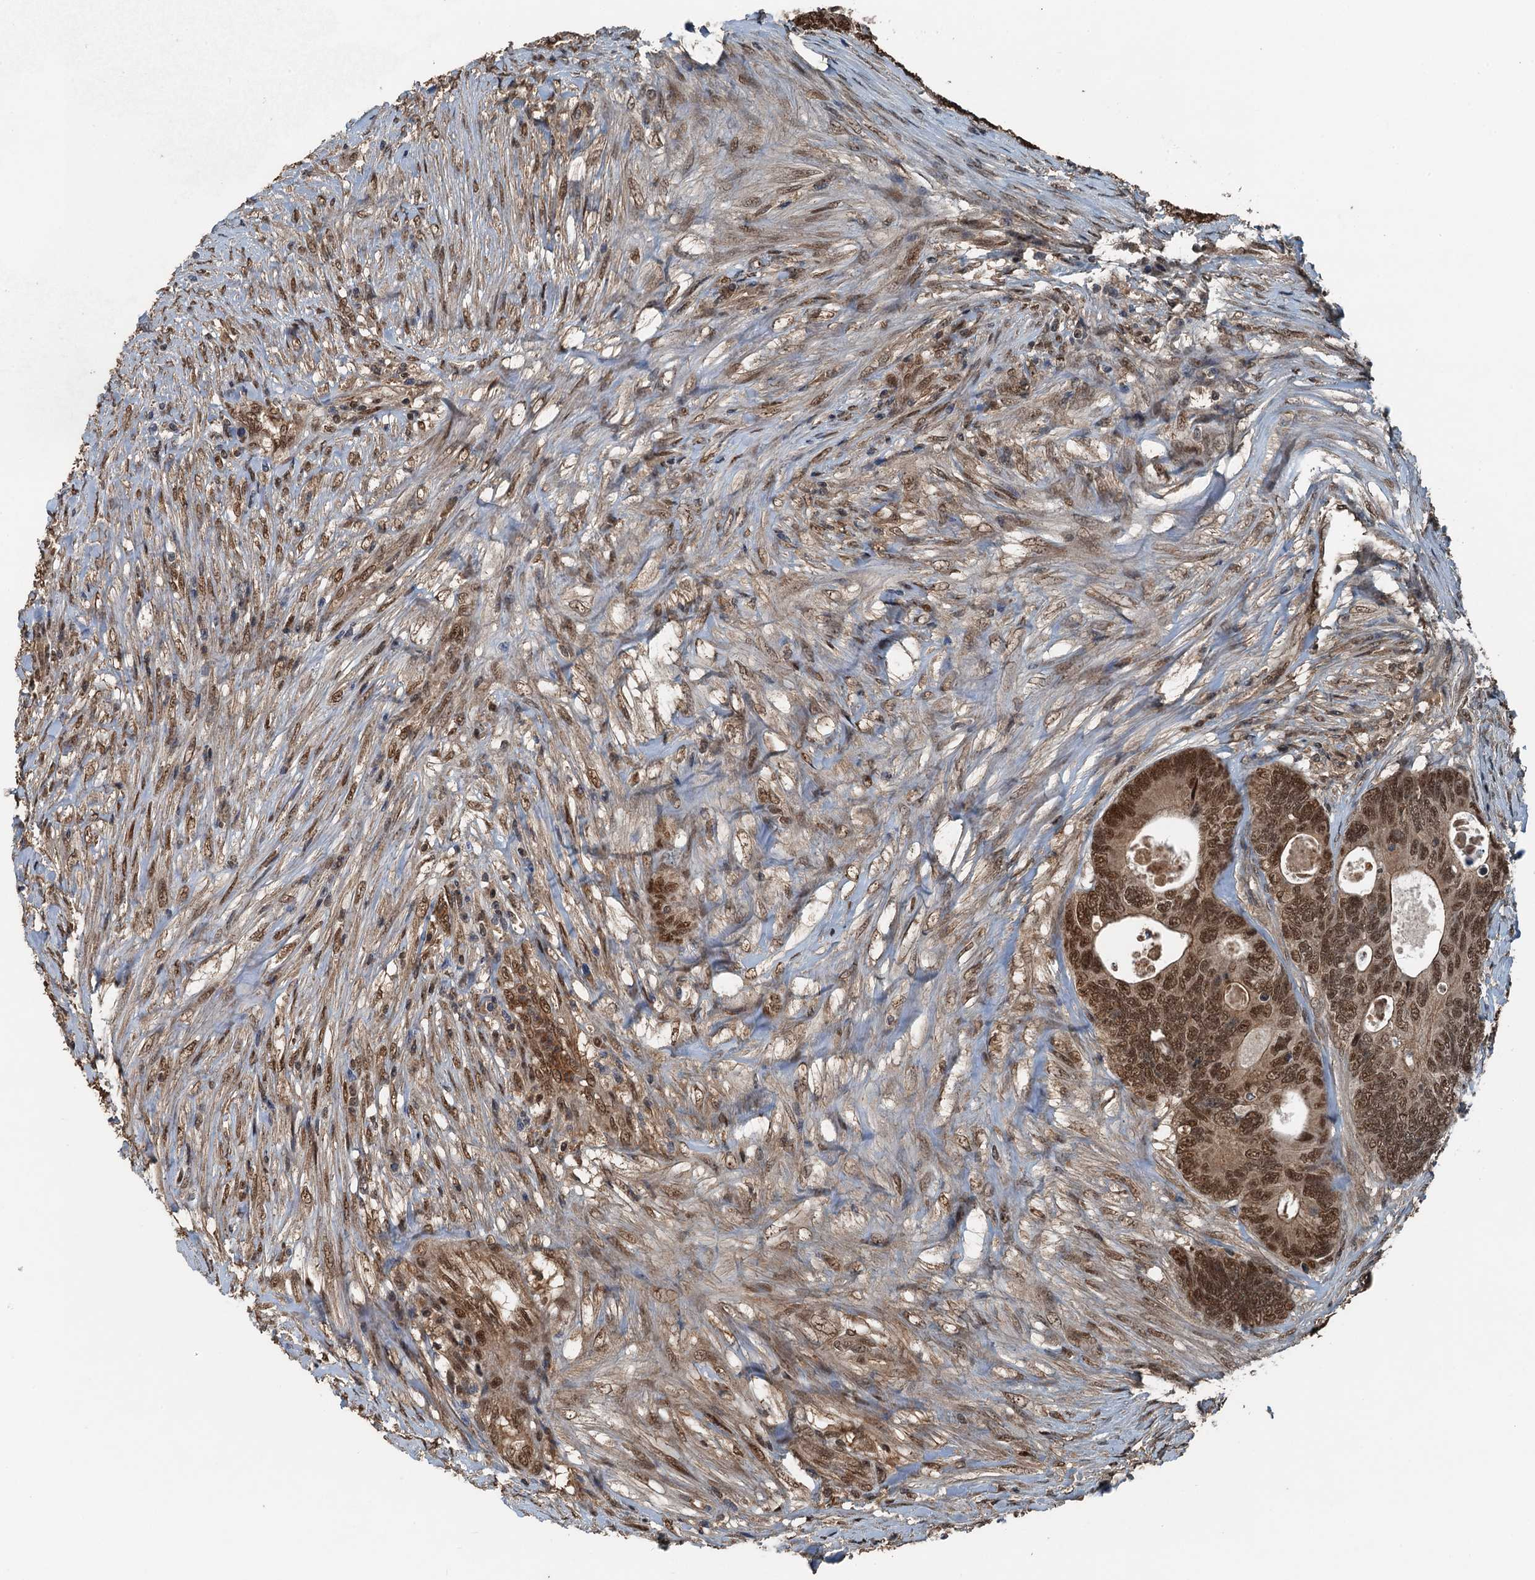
{"staining": {"intensity": "moderate", "quantity": ">75%", "location": "nuclear"}, "tissue": "colorectal cancer", "cell_type": "Tumor cells", "image_type": "cancer", "snomed": [{"axis": "morphology", "description": "Adenocarcinoma, NOS"}, {"axis": "topography", "description": "Colon"}], "caption": "Tumor cells reveal moderate nuclear positivity in approximately >75% of cells in colorectal adenocarcinoma.", "gene": "UBXN6", "patient": {"sex": "female", "age": 67}}